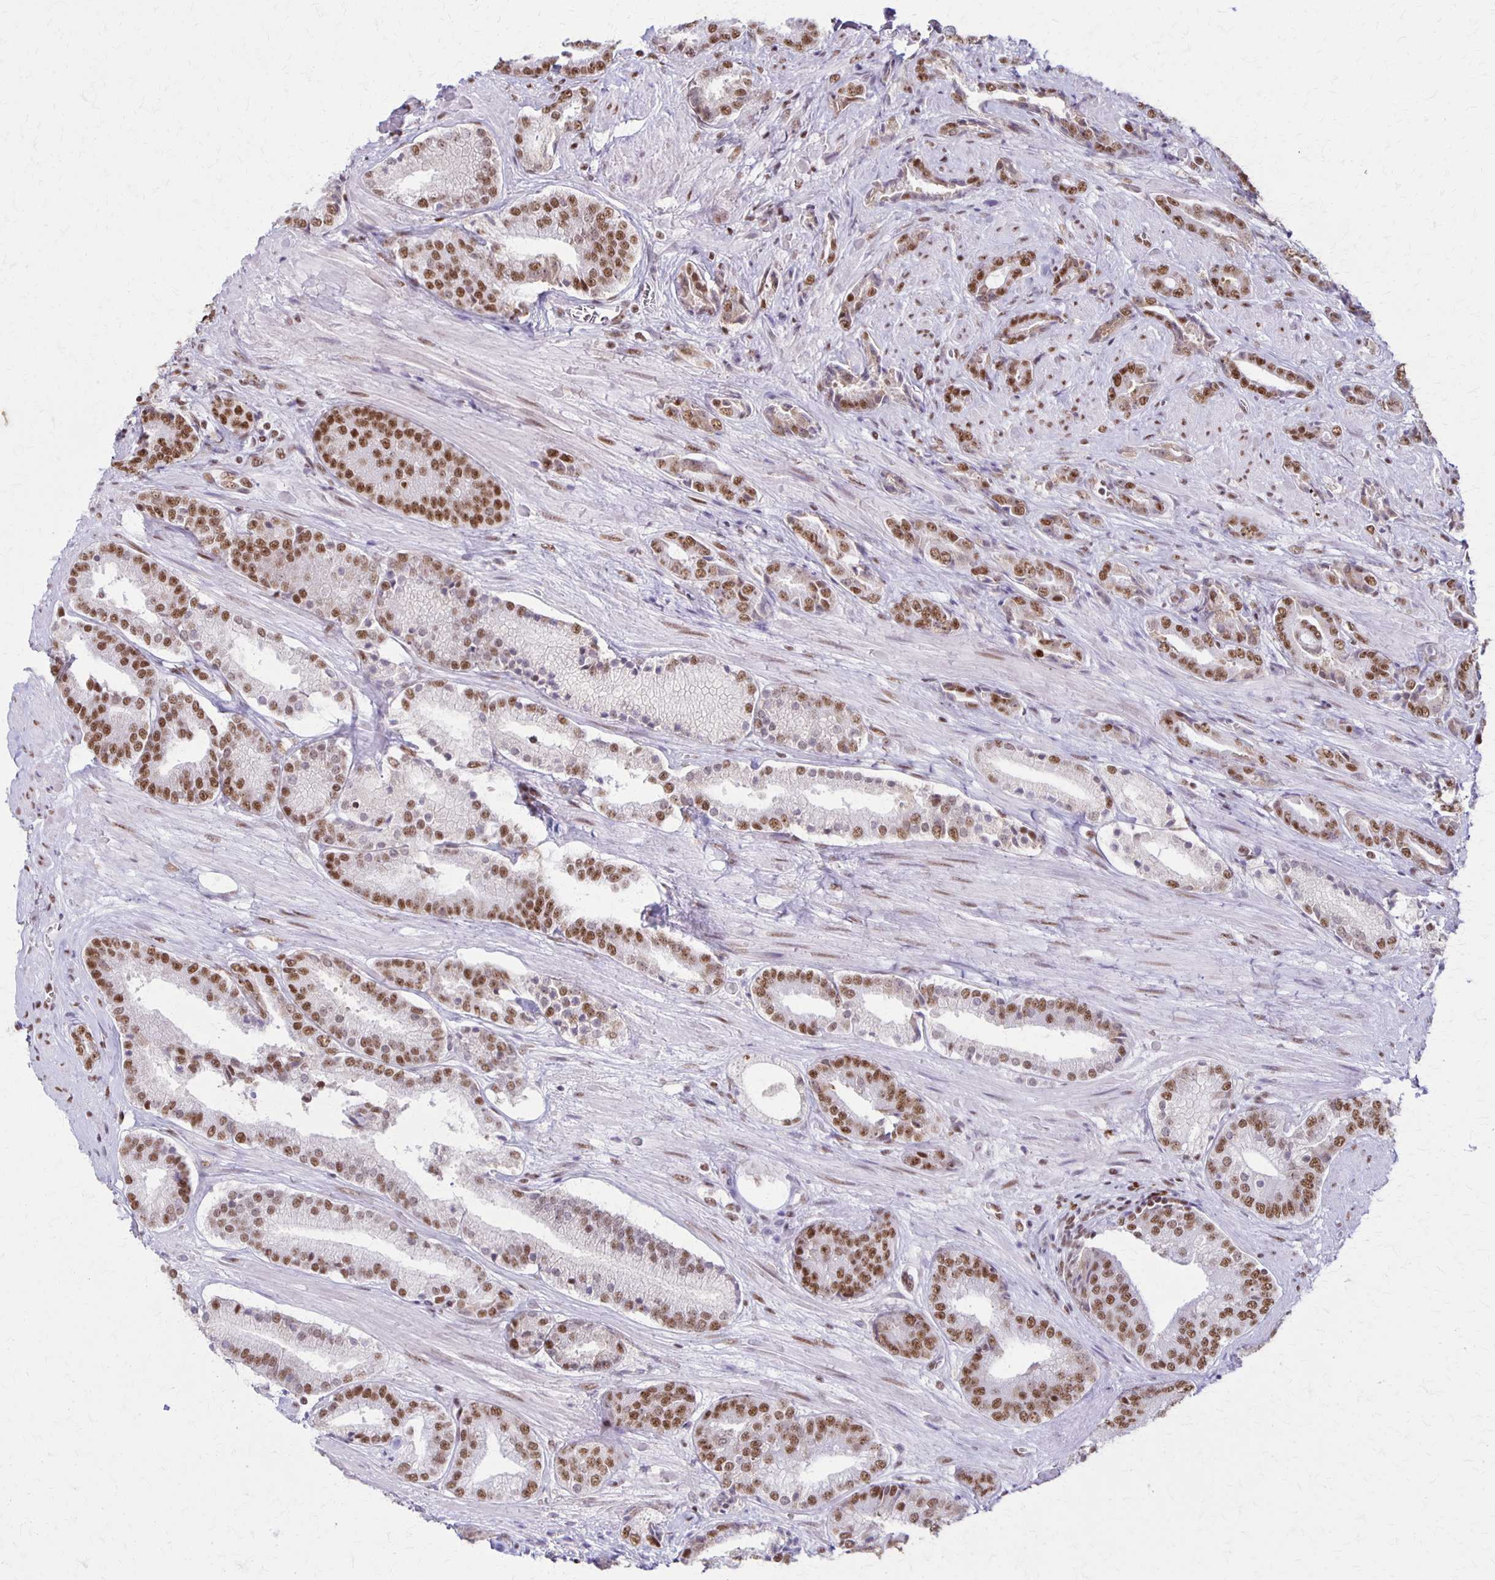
{"staining": {"intensity": "moderate", "quantity": ">75%", "location": "nuclear"}, "tissue": "prostate cancer", "cell_type": "Tumor cells", "image_type": "cancer", "snomed": [{"axis": "morphology", "description": "Adenocarcinoma, High grade"}, {"axis": "topography", "description": "Prostate"}], "caption": "A medium amount of moderate nuclear positivity is present in approximately >75% of tumor cells in adenocarcinoma (high-grade) (prostate) tissue. (brown staining indicates protein expression, while blue staining denotes nuclei).", "gene": "XRCC6", "patient": {"sex": "male", "age": 56}}